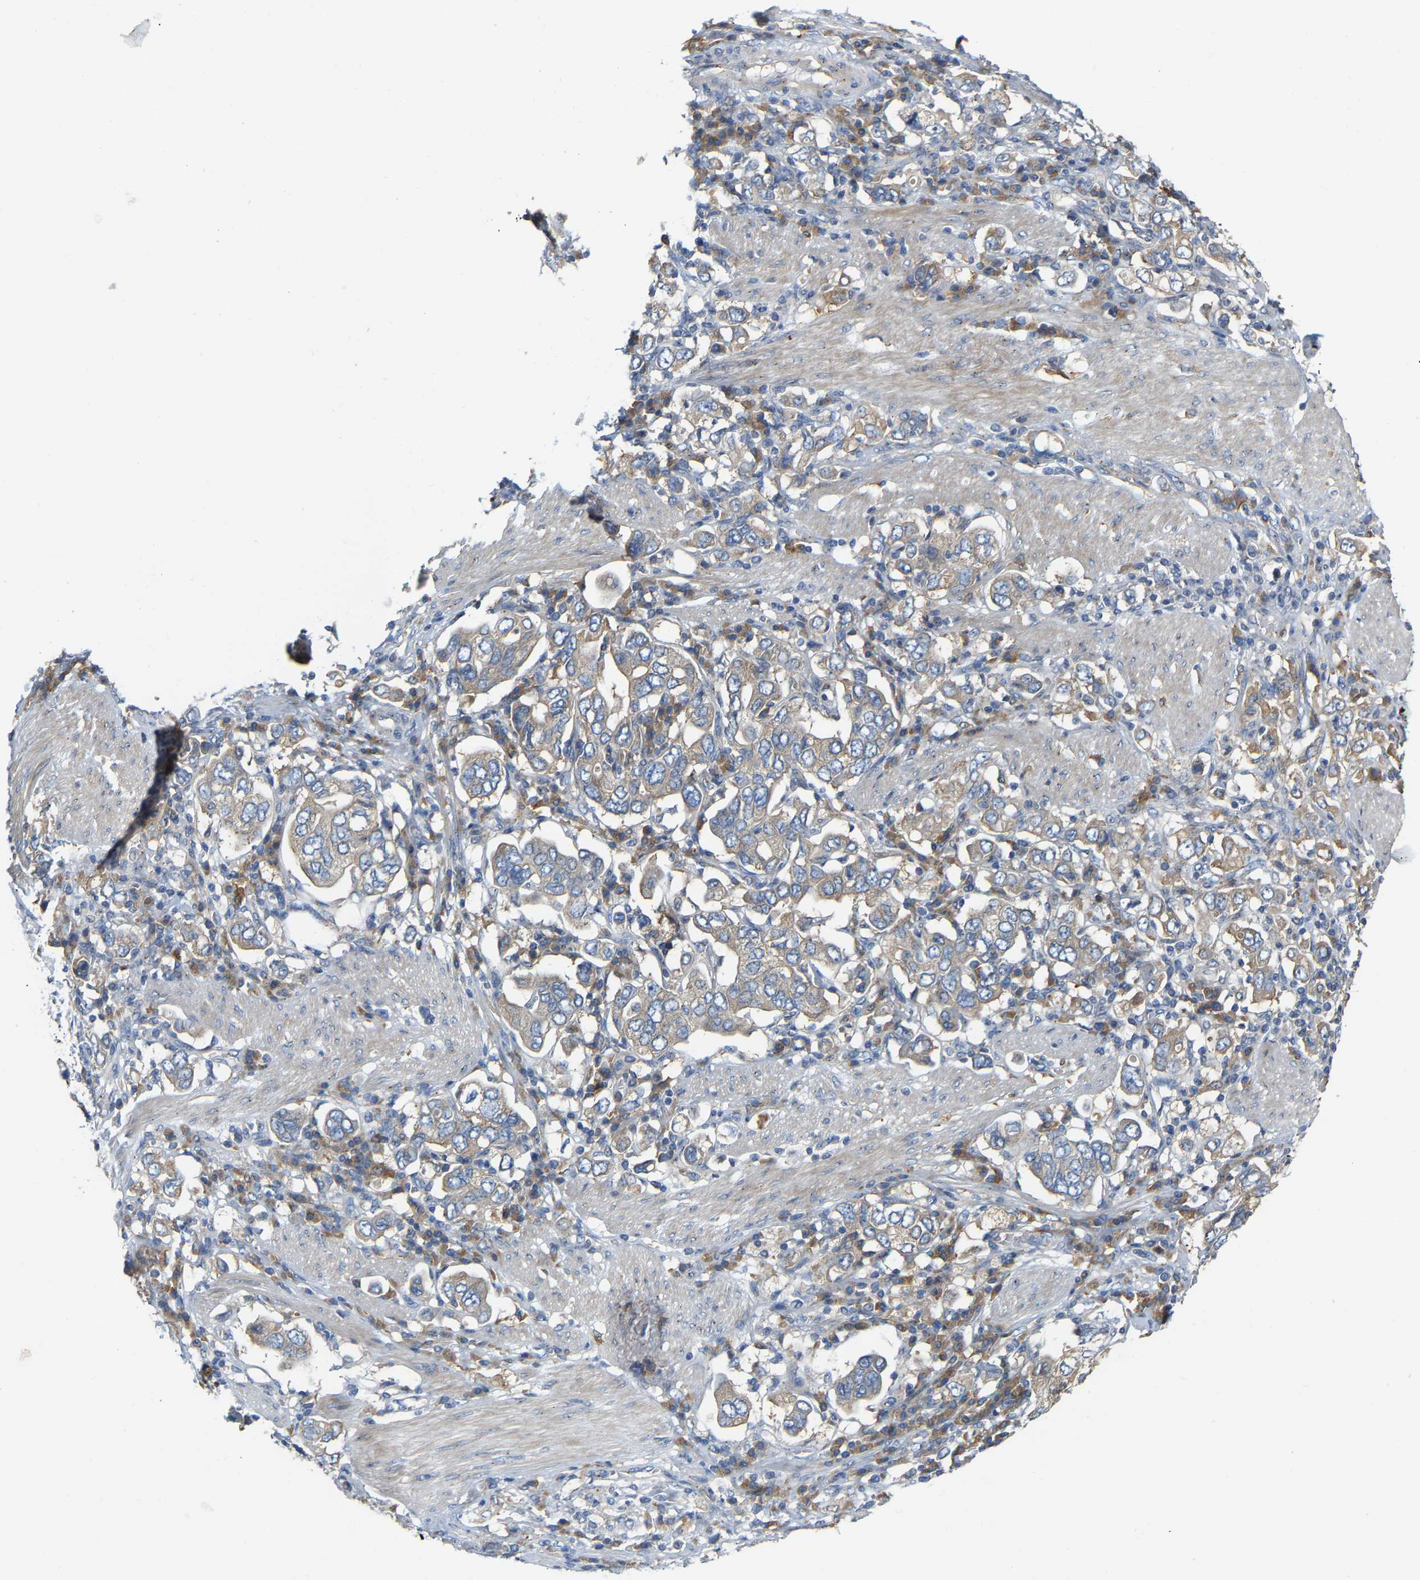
{"staining": {"intensity": "moderate", "quantity": ">75%", "location": "cytoplasmic/membranous"}, "tissue": "stomach cancer", "cell_type": "Tumor cells", "image_type": "cancer", "snomed": [{"axis": "morphology", "description": "Adenocarcinoma, NOS"}, {"axis": "topography", "description": "Stomach, upper"}], "caption": "About >75% of tumor cells in stomach cancer (adenocarcinoma) reveal moderate cytoplasmic/membranous protein staining as visualized by brown immunohistochemical staining.", "gene": "PCNT", "patient": {"sex": "male", "age": 62}}